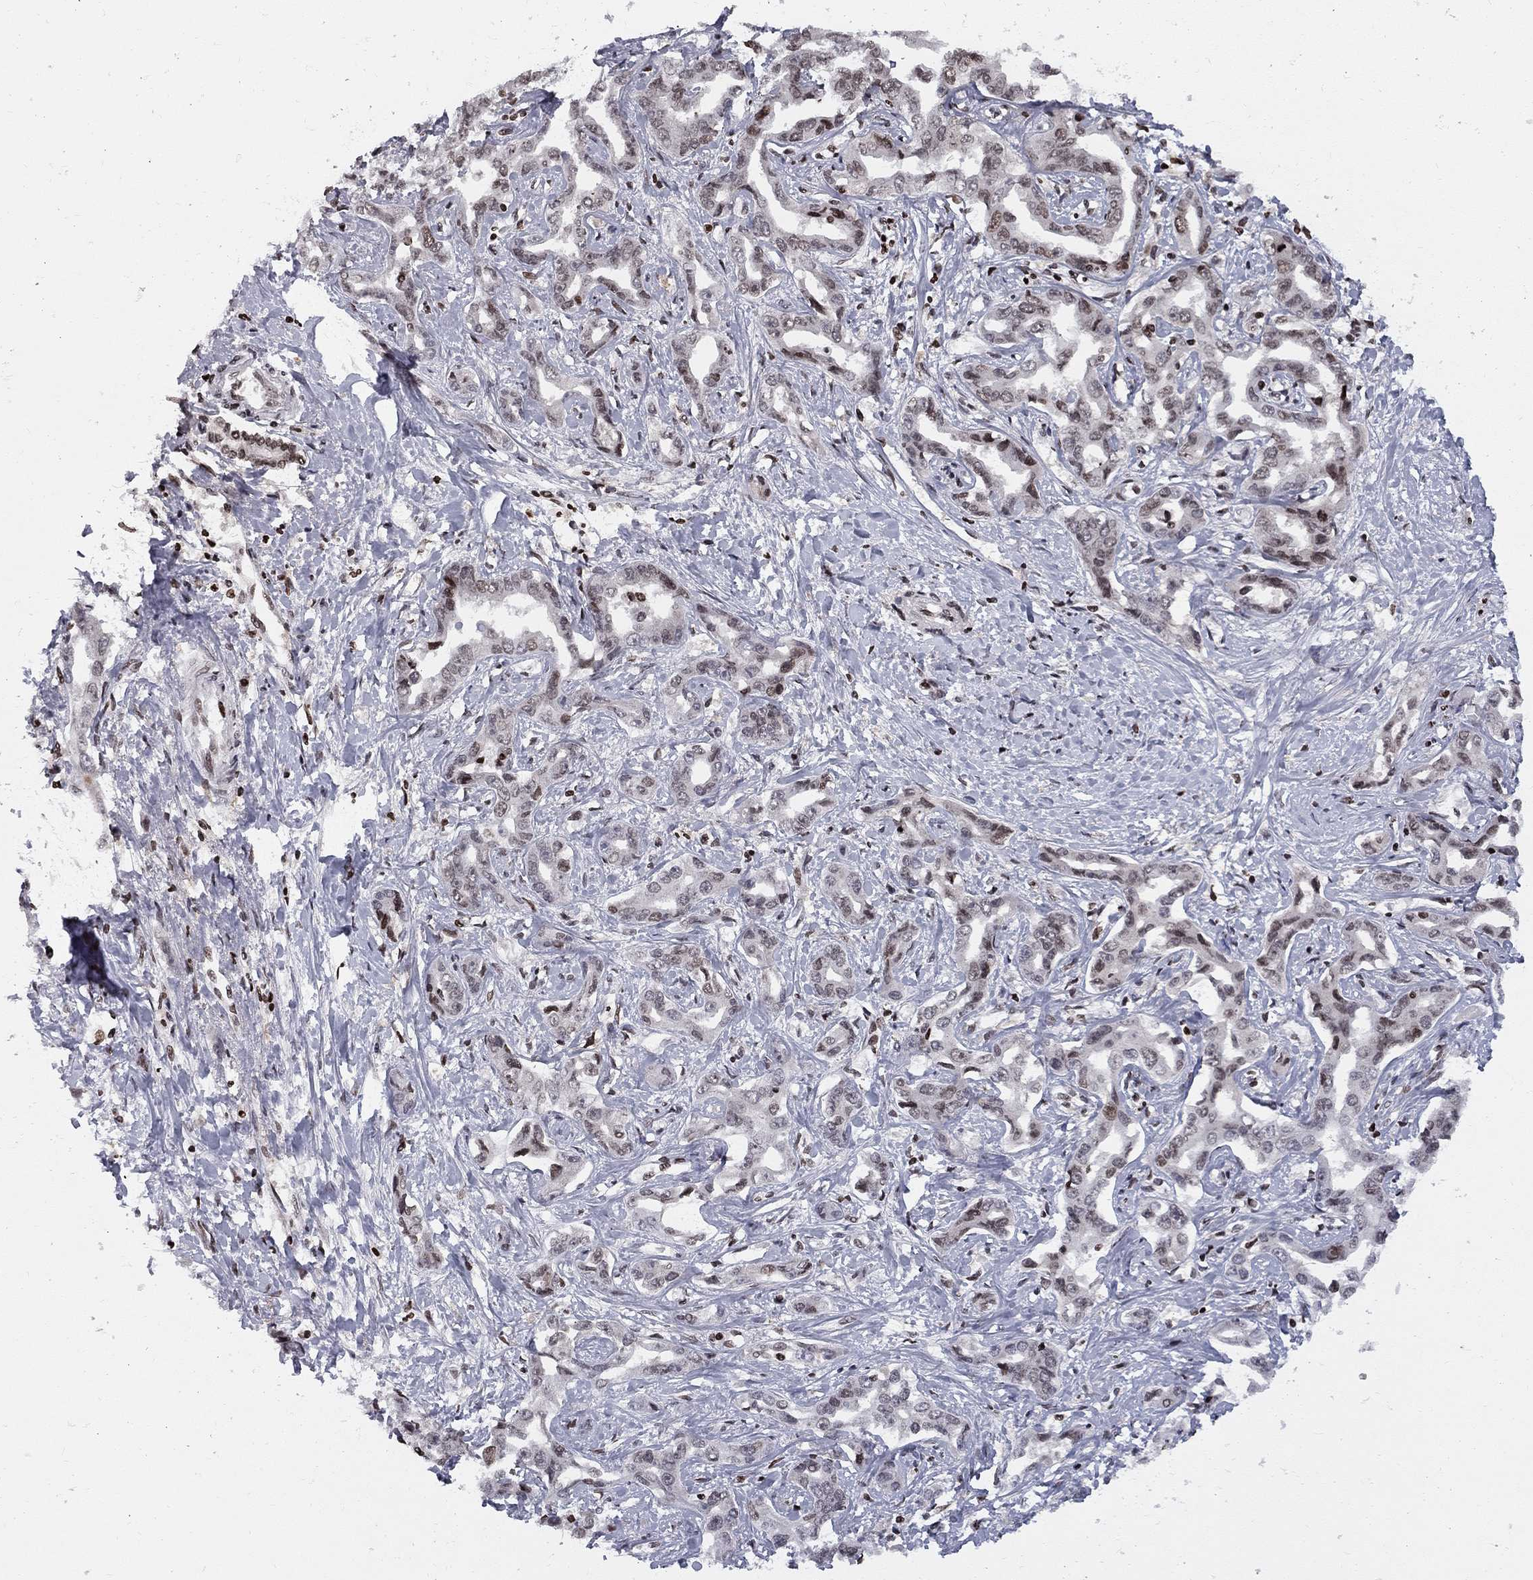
{"staining": {"intensity": "moderate", "quantity": "25%-75%", "location": "nuclear"}, "tissue": "liver cancer", "cell_type": "Tumor cells", "image_type": "cancer", "snomed": [{"axis": "morphology", "description": "Cholangiocarcinoma"}, {"axis": "topography", "description": "Liver"}], "caption": "Liver cholangiocarcinoma stained with IHC displays moderate nuclear expression in about 25%-75% of tumor cells. (DAB (3,3'-diaminobenzidine) IHC with brightfield microscopy, high magnification).", "gene": "RNASEH2C", "patient": {"sex": "male", "age": 59}}